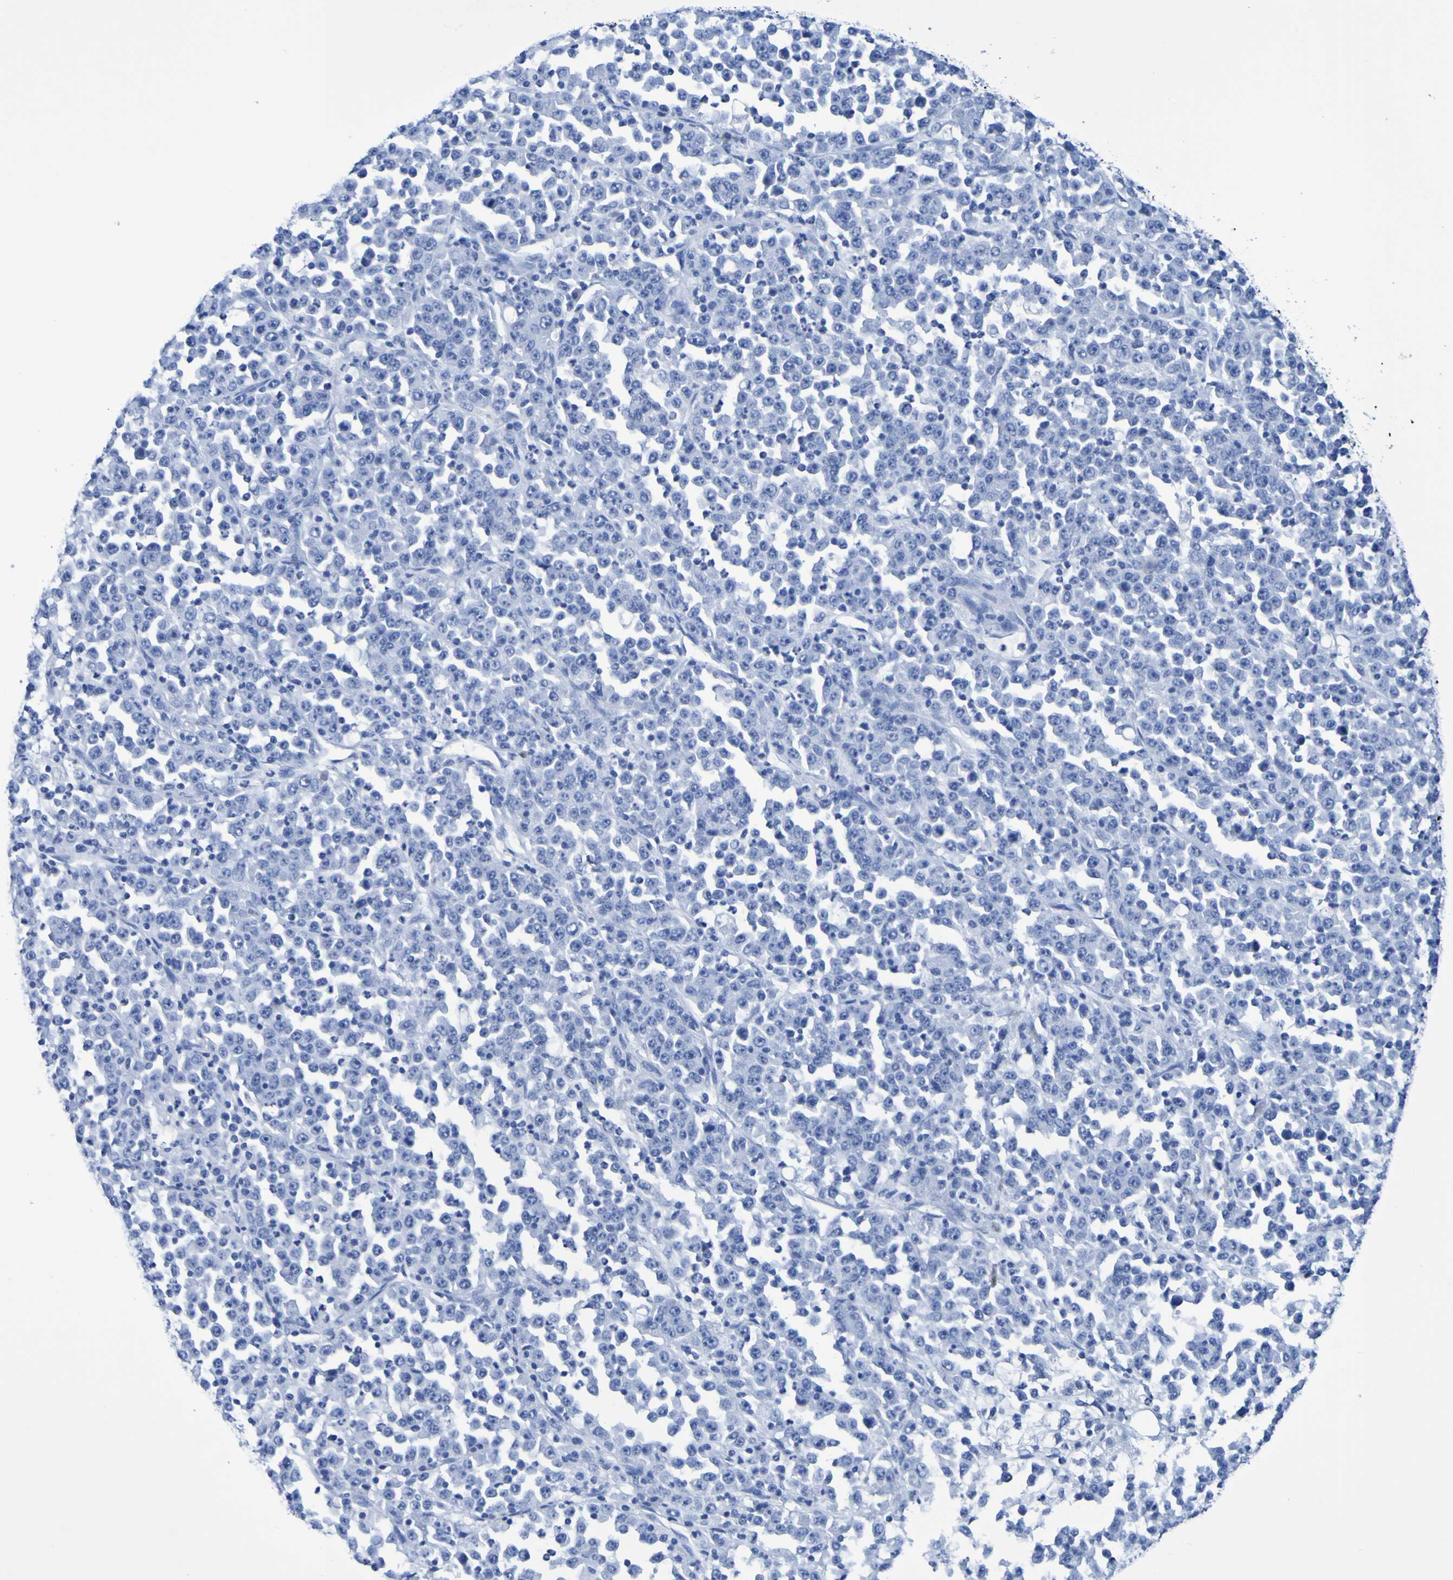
{"staining": {"intensity": "negative", "quantity": "none", "location": "none"}, "tissue": "stomach cancer", "cell_type": "Tumor cells", "image_type": "cancer", "snomed": [{"axis": "morphology", "description": "Normal tissue, NOS"}, {"axis": "morphology", "description": "Adenocarcinoma, NOS"}, {"axis": "topography", "description": "Stomach, upper"}, {"axis": "topography", "description": "Stomach"}], "caption": "A photomicrograph of stomach cancer (adenocarcinoma) stained for a protein demonstrates no brown staining in tumor cells.", "gene": "DPEP1", "patient": {"sex": "male", "age": 59}}